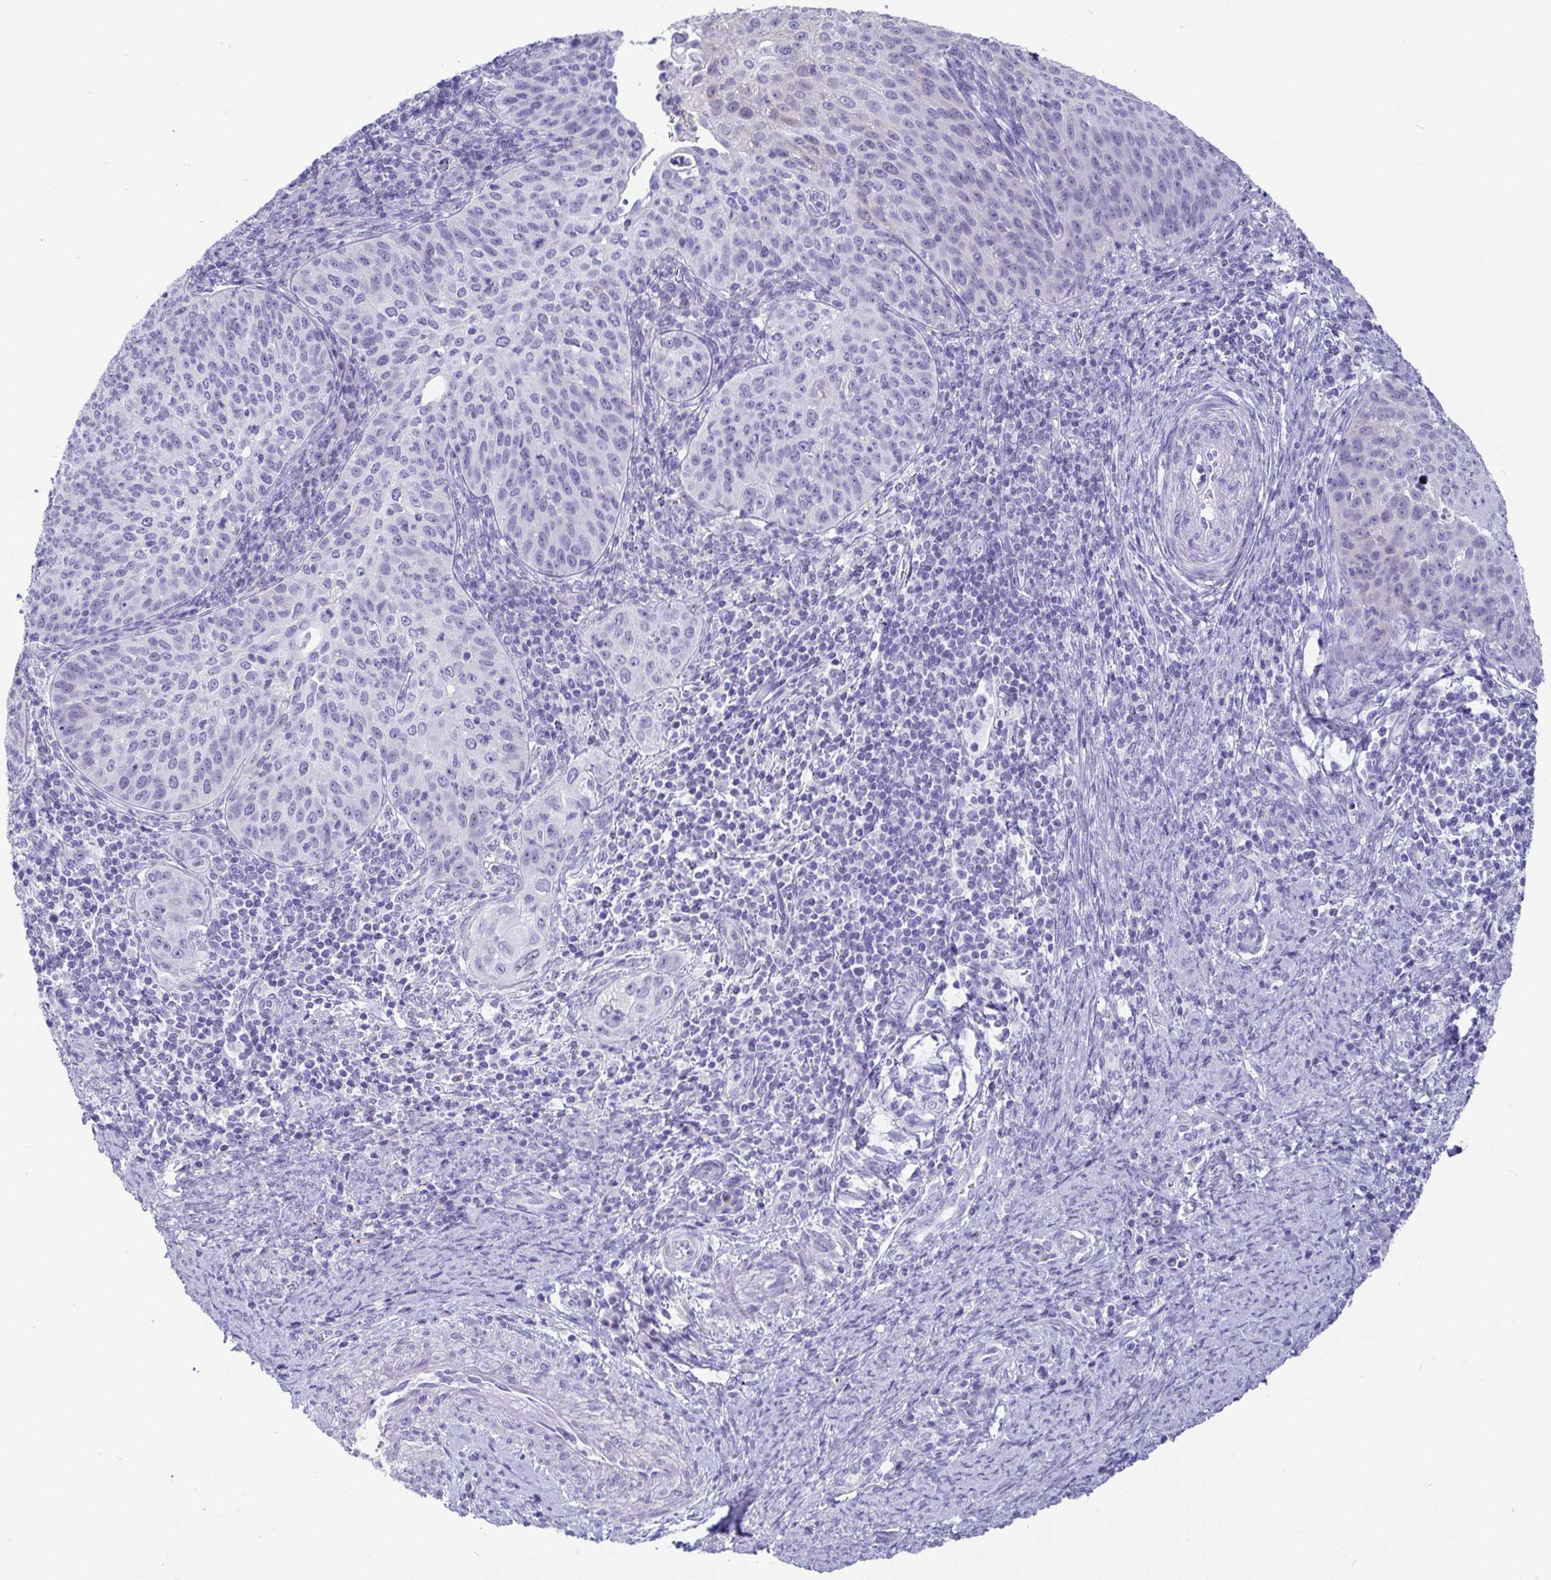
{"staining": {"intensity": "negative", "quantity": "none", "location": "none"}, "tissue": "cervical cancer", "cell_type": "Tumor cells", "image_type": "cancer", "snomed": [{"axis": "morphology", "description": "Squamous cell carcinoma, NOS"}, {"axis": "topography", "description": "Cervix"}], "caption": "This is a image of IHC staining of cervical cancer (squamous cell carcinoma), which shows no staining in tumor cells.", "gene": "TMEM241", "patient": {"sex": "female", "age": 30}}